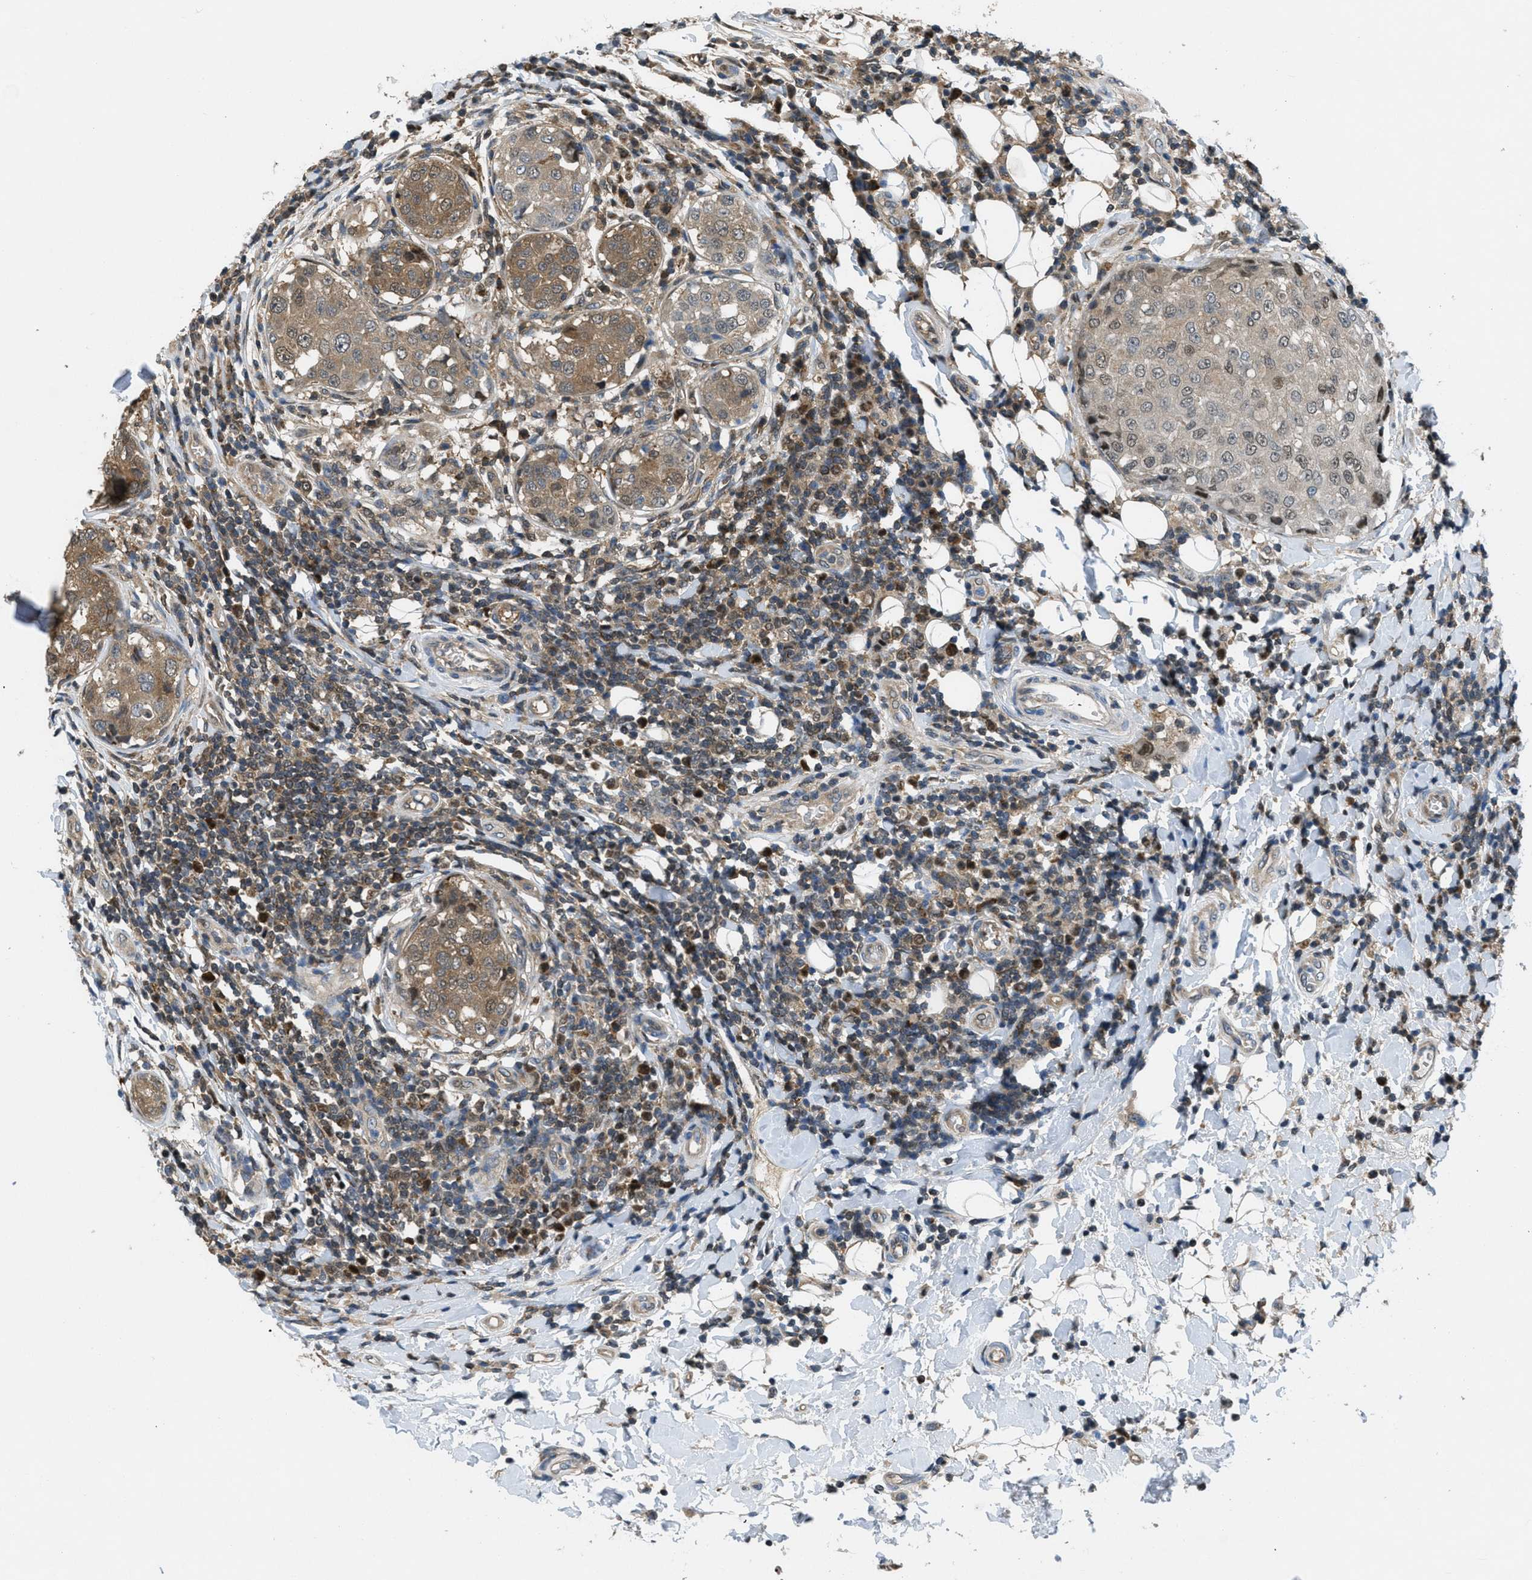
{"staining": {"intensity": "moderate", "quantity": ">75%", "location": "cytoplasmic/membranous"}, "tissue": "breast cancer", "cell_type": "Tumor cells", "image_type": "cancer", "snomed": [{"axis": "morphology", "description": "Duct carcinoma"}, {"axis": "topography", "description": "Breast"}], "caption": "Human breast cancer (invasive ductal carcinoma) stained for a protein (brown) reveals moderate cytoplasmic/membranous positive expression in about >75% of tumor cells.", "gene": "PIP5K1C", "patient": {"sex": "female", "age": 27}}